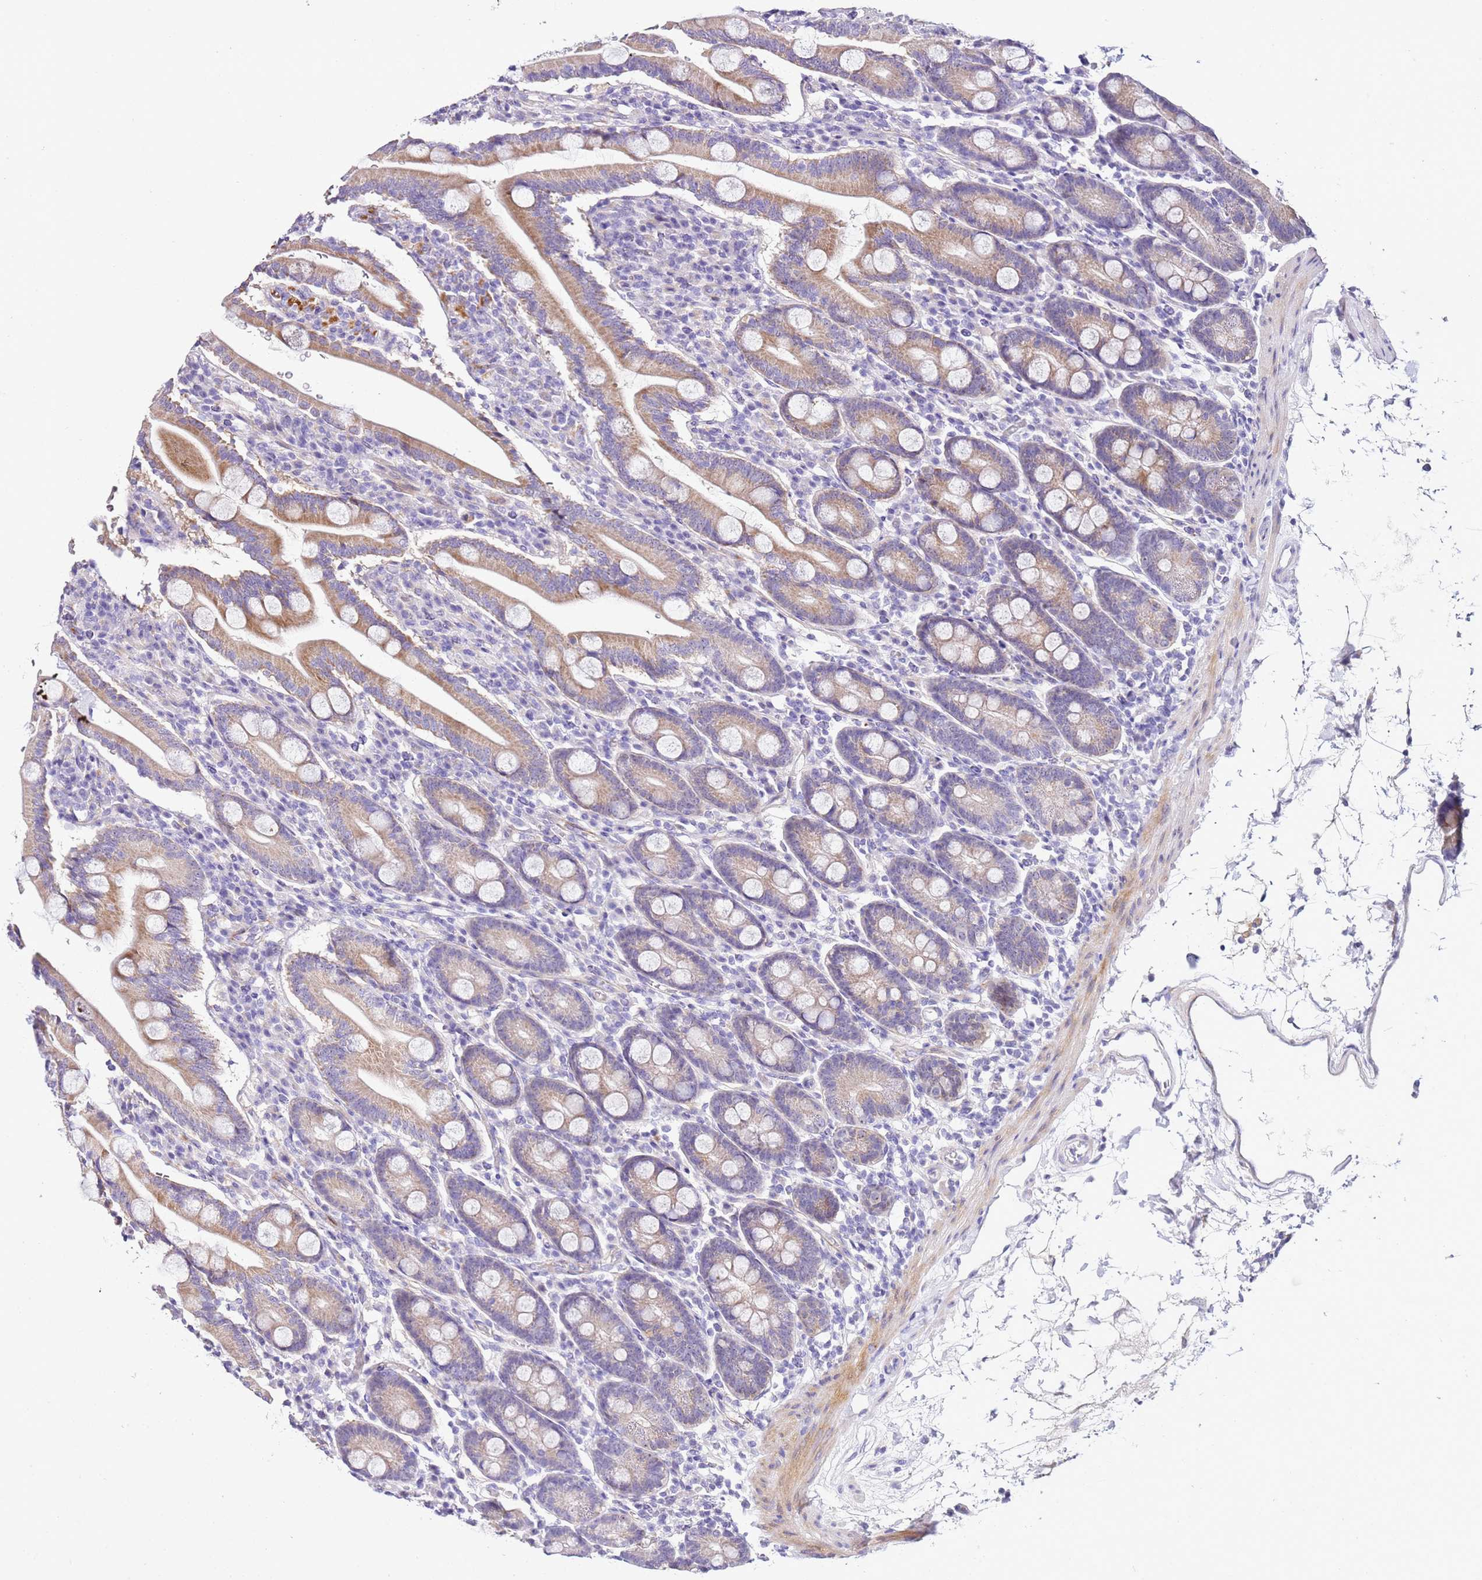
{"staining": {"intensity": "moderate", "quantity": "25%-75%", "location": "cytoplasmic/membranous"}, "tissue": "duodenum", "cell_type": "Glandular cells", "image_type": "normal", "snomed": [{"axis": "morphology", "description": "Normal tissue, NOS"}, {"axis": "topography", "description": "Duodenum"}], "caption": "About 25%-75% of glandular cells in benign human duodenum reveal moderate cytoplasmic/membranous protein staining as visualized by brown immunohistochemical staining.", "gene": "HGD", "patient": {"sex": "male", "age": 35}}